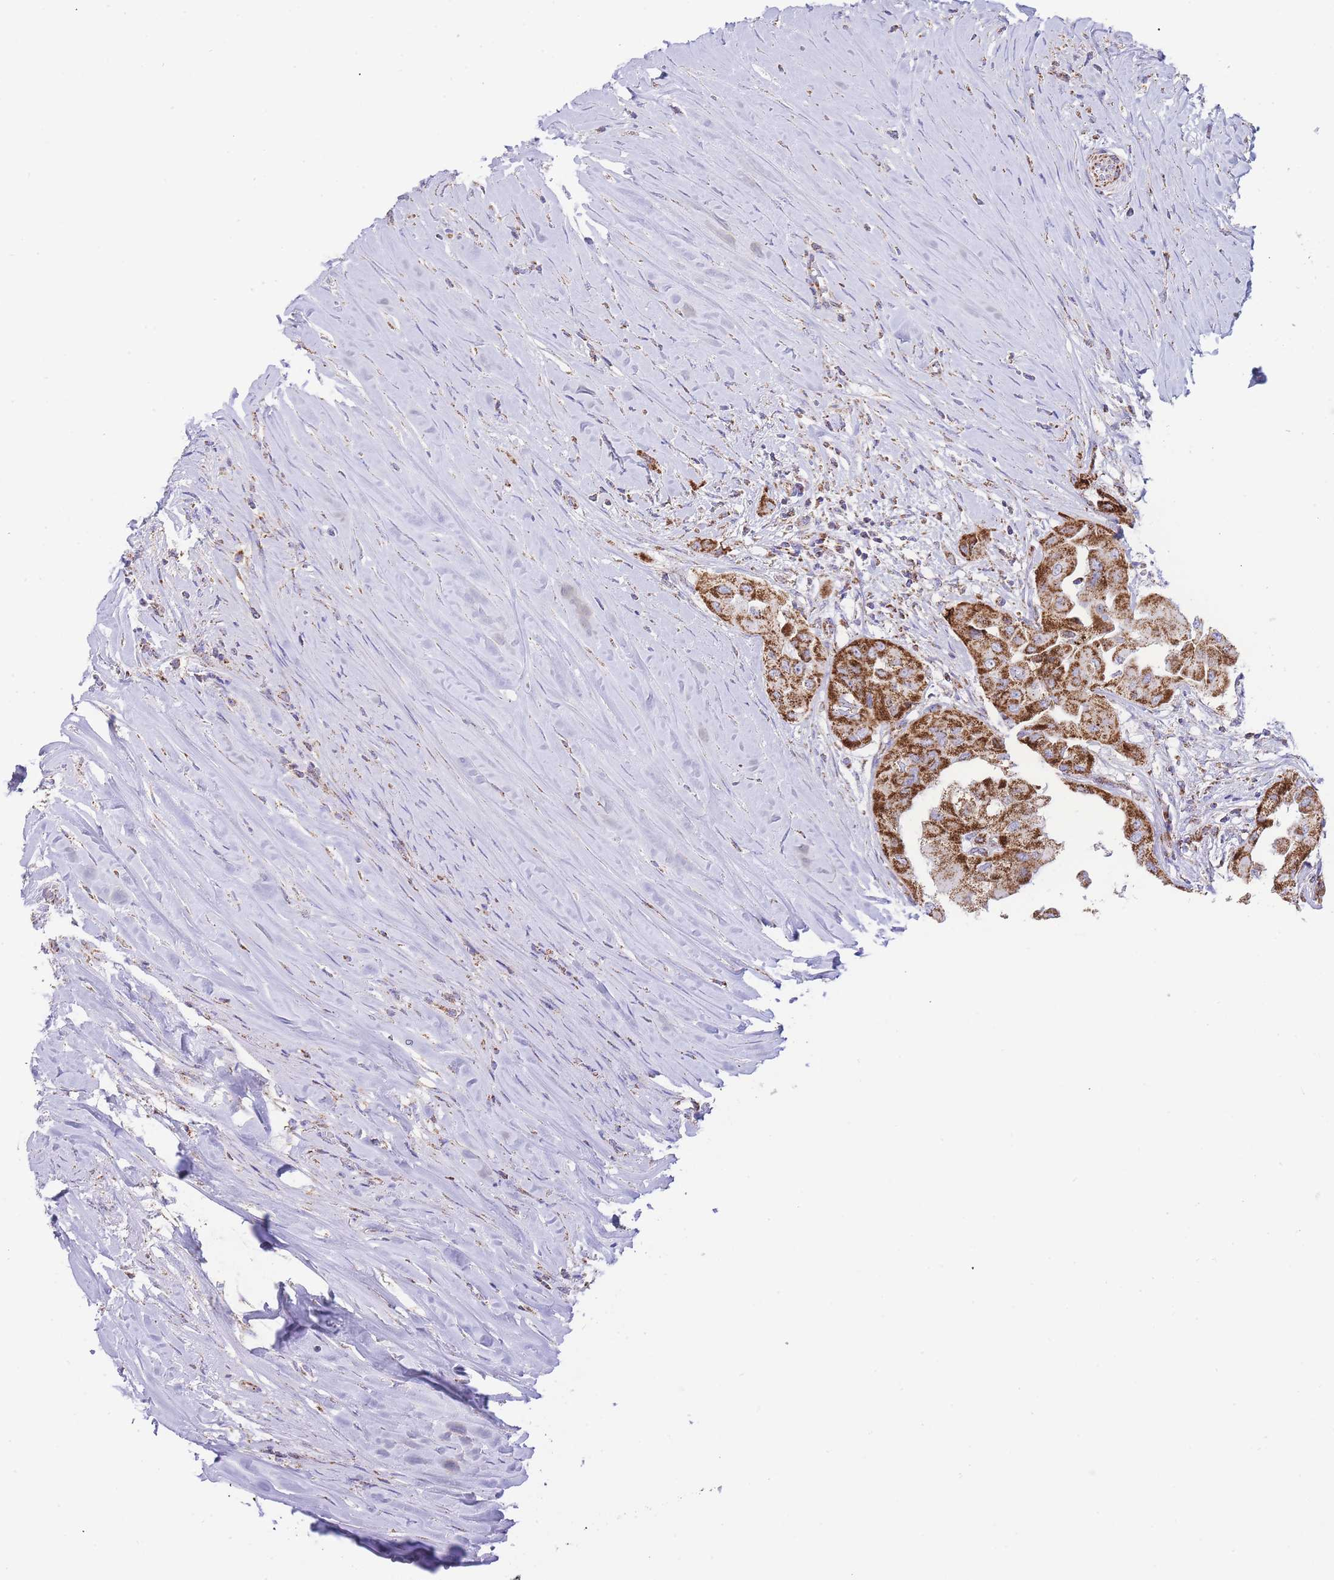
{"staining": {"intensity": "strong", "quantity": ">75%", "location": "cytoplasmic/membranous"}, "tissue": "thyroid cancer", "cell_type": "Tumor cells", "image_type": "cancer", "snomed": [{"axis": "morphology", "description": "Papillary adenocarcinoma, NOS"}, {"axis": "topography", "description": "Thyroid gland"}], "caption": "IHC photomicrograph of neoplastic tissue: thyroid cancer stained using immunohistochemistry reveals high levels of strong protein expression localized specifically in the cytoplasmic/membranous of tumor cells, appearing as a cytoplasmic/membranous brown color.", "gene": "GSTM1", "patient": {"sex": "female", "age": 59}}